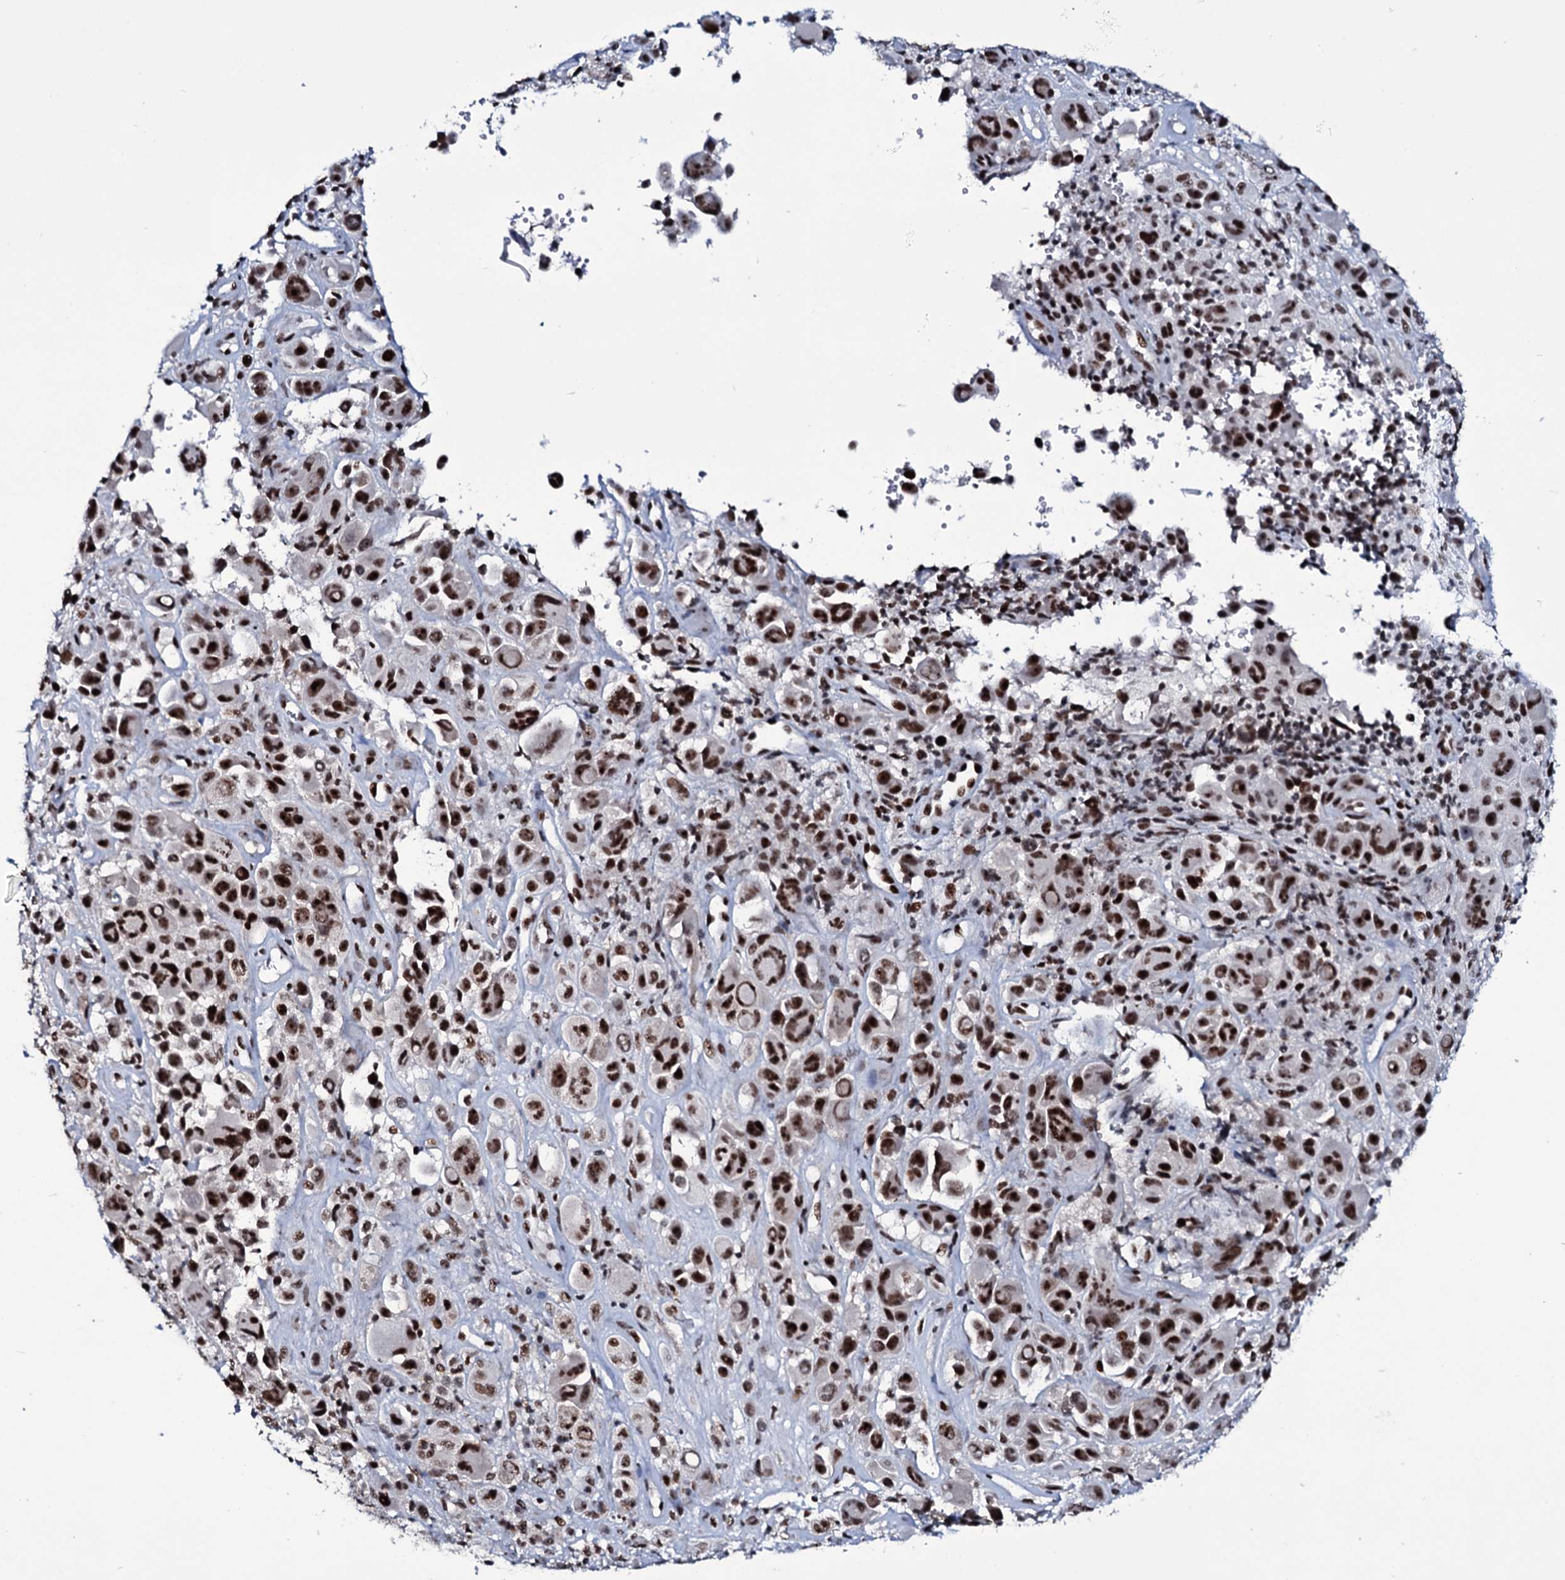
{"staining": {"intensity": "moderate", "quantity": "25%-75%", "location": "nuclear"}, "tissue": "melanoma", "cell_type": "Tumor cells", "image_type": "cancer", "snomed": [{"axis": "morphology", "description": "Malignant melanoma, NOS"}, {"axis": "topography", "description": "Skin of trunk"}], "caption": "IHC image of melanoma stained for a protein (brown), which reveals medium levels of moderate nuclear staining in approximately 25%-75% of tumor cells.", "gene": "ZMIZ2", "patient": {"sex": "male", "age": 71}}